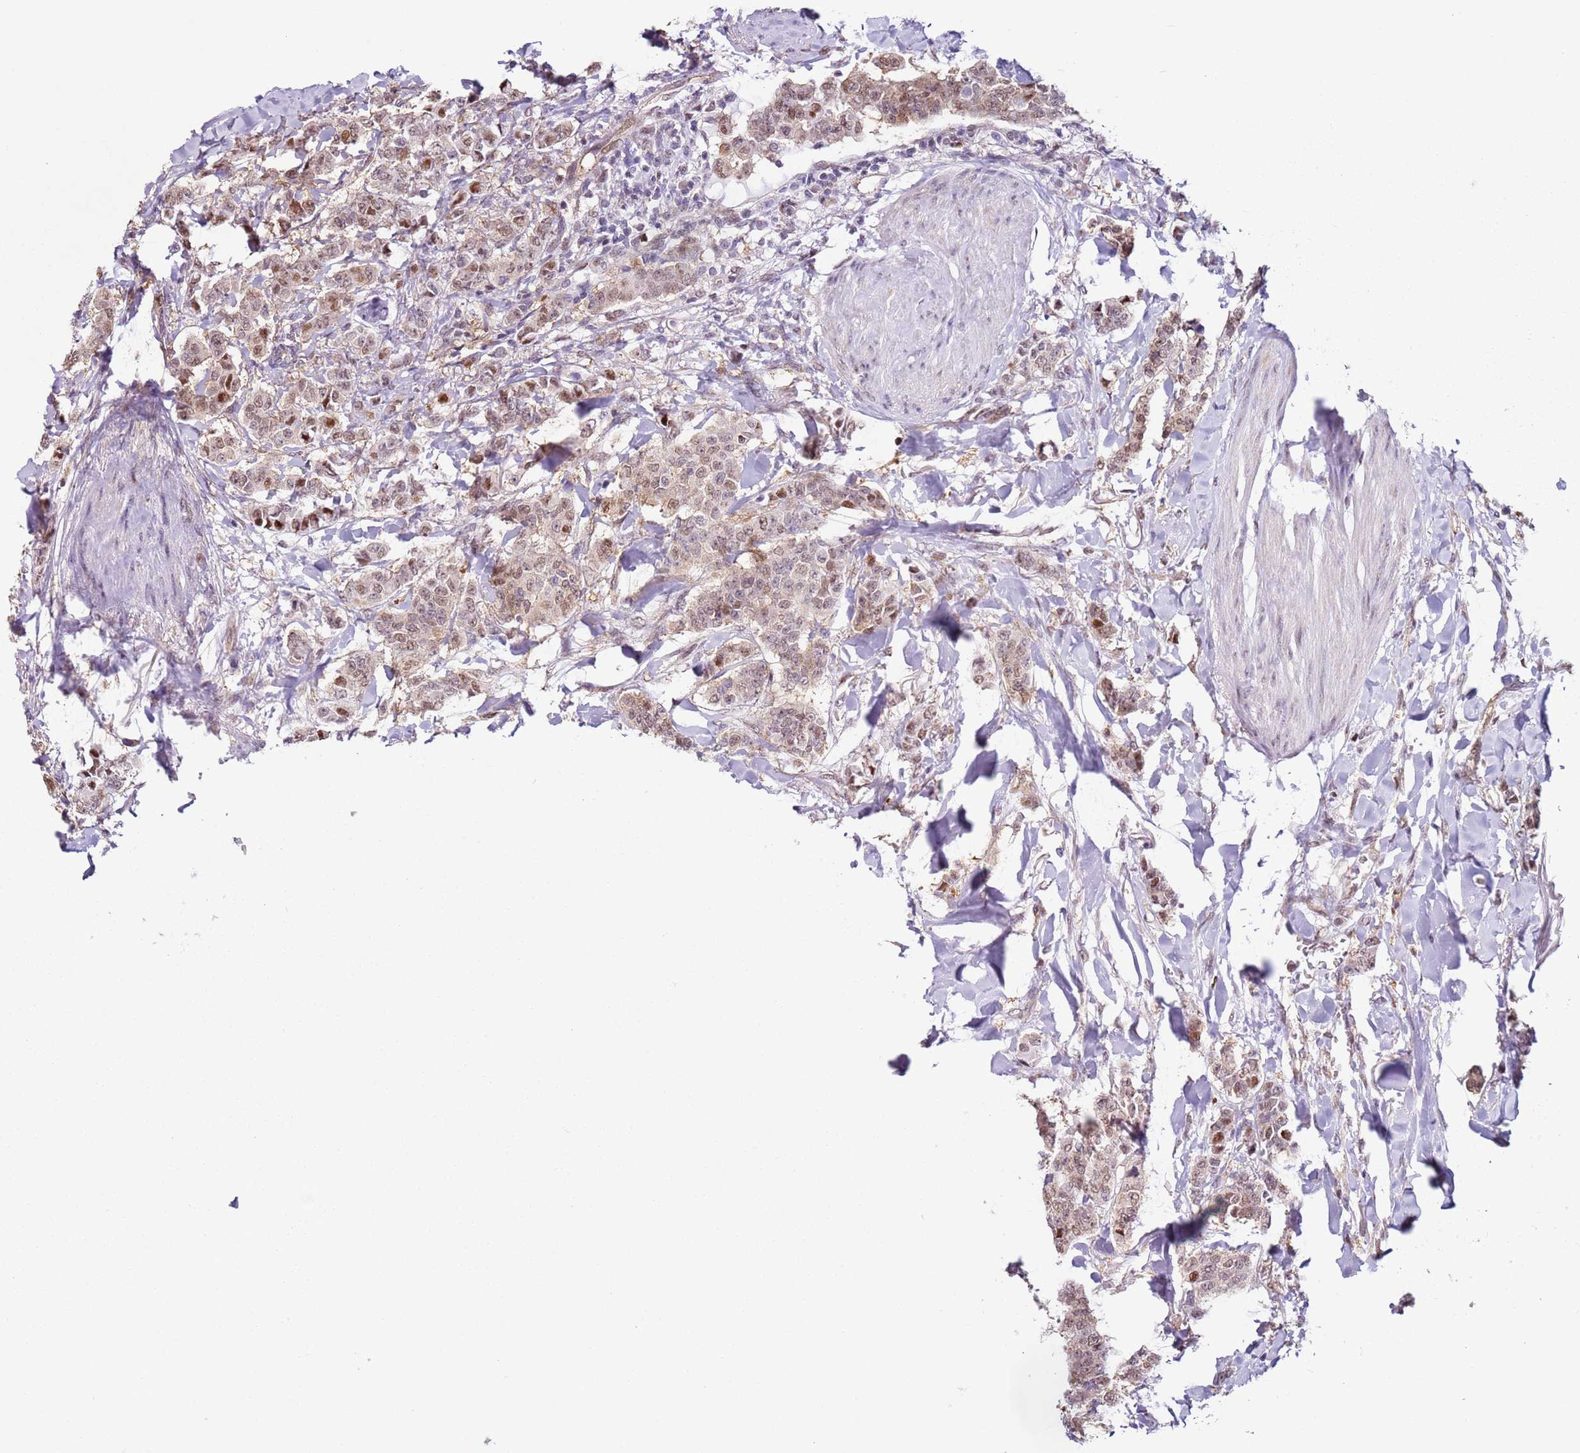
{"staining": {"intensity": "moderate", "quantity": "<25%", "location": "nuclear"}, "tissue": "breast cancer", "cell_type": "Tumor cells", "image_type": "cancer", "snomed": [{"axis": "morphology", "description": "Duct carcinoma"}, {"axis": "topography", "description": "Breast"}], "caption": "Breast cancer (invasive ductal carcinoma) tissue demonstrates moderate nuclear positivity in approximately <25% of tumor cells", "gene": "PSMD4", "patient": {"sex": "female", "age": 40}}